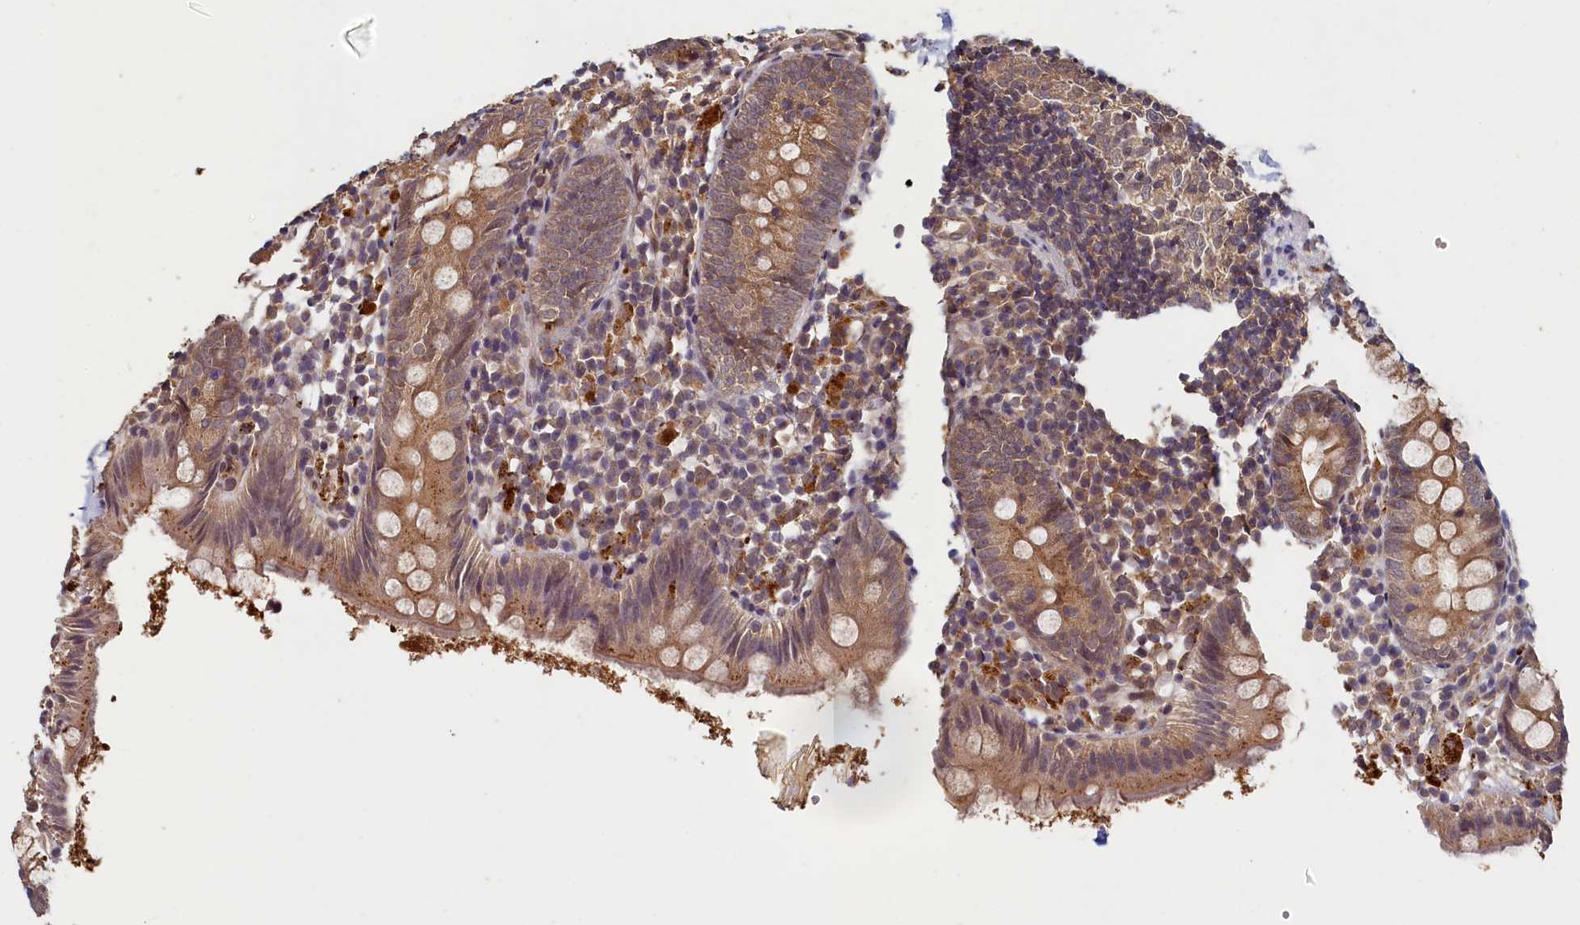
{"staining": {"intensity": "moderate", "quantity": ">75%", "location": "cytoplasmic/membranous"}, "tissue": "appendix", "cell_type": "Glandular cells", "image_type": "normal", "snomed": [{"axis": "morphology", "description": "Normal tissue, NOS"}, {"axis": "topography", "description": "Appendix"}], "caption": "IHC (DAB) staining of benign appendix shows moderate cytoplasmic/membranous protein staining in about >75% of glandular cells. (brown staining indicates protein expression, while blue staining denotes nuclei).", "gene": "NUBP2", "patient": {"sex": "female", "age": 20}}